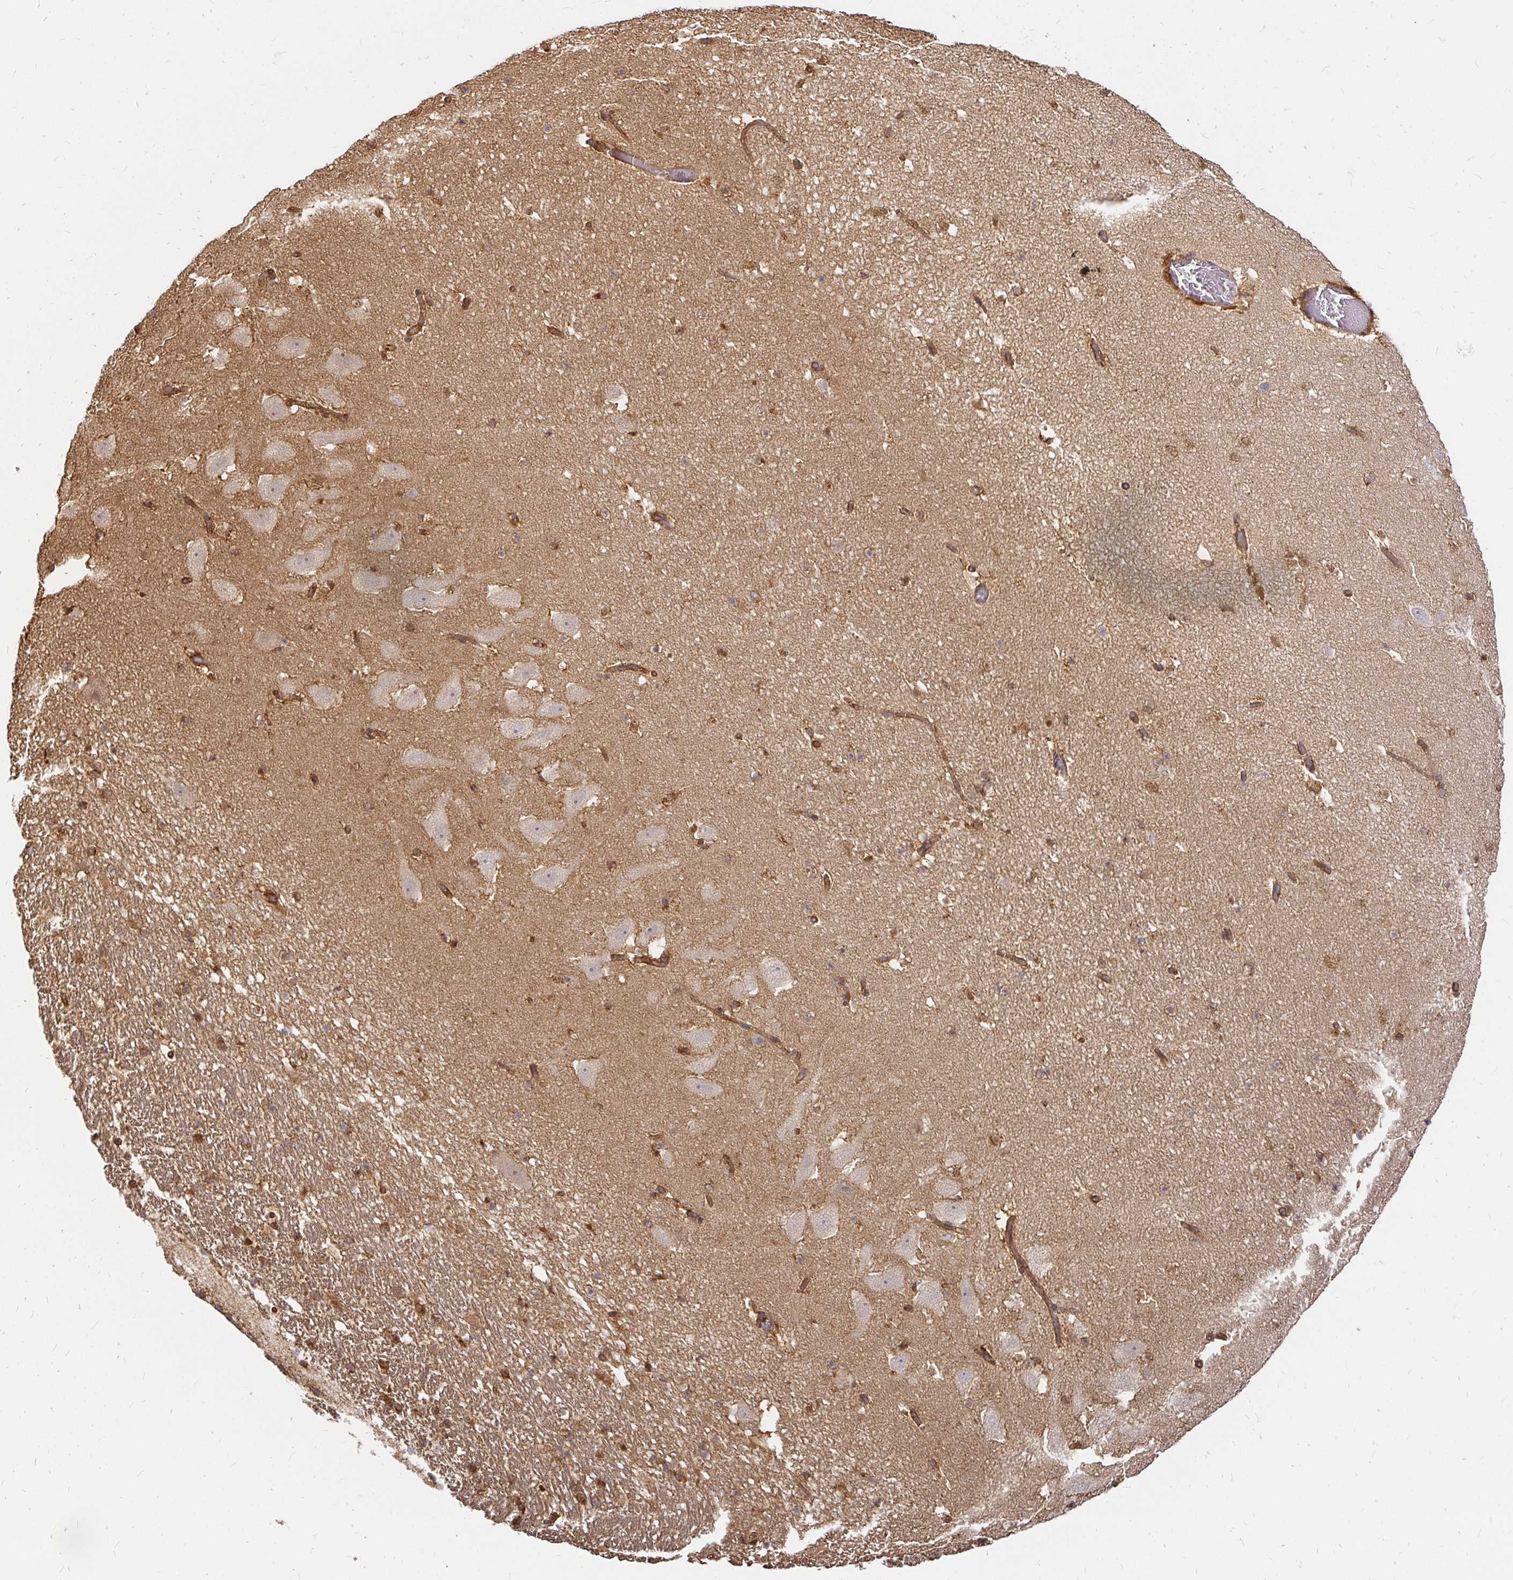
{"staining": {"intensity": "weak", "quantity": "25%-75%", "location": "cytoplasmic/membranous"}, "tissue": "hippocampus", "cell_type": "Glial cells", "image_type": "normal", "snomed": [{"axis": "morphology", "description": "Normal tissue, NOS"}, {"axis": "topography", "description": "Hippocampus"}], "caption": "High-magnification brightfield microscopy of unremarkable hippocampus stained with DAB (brown) and counterstained with hematoxylin (blue). glial cells exhibit weak cytoplasmic/membranous expression is identified in about25%-75% of cells.", "gene": "KIF5B", "patient": {"sex": "female", "age": 42}}